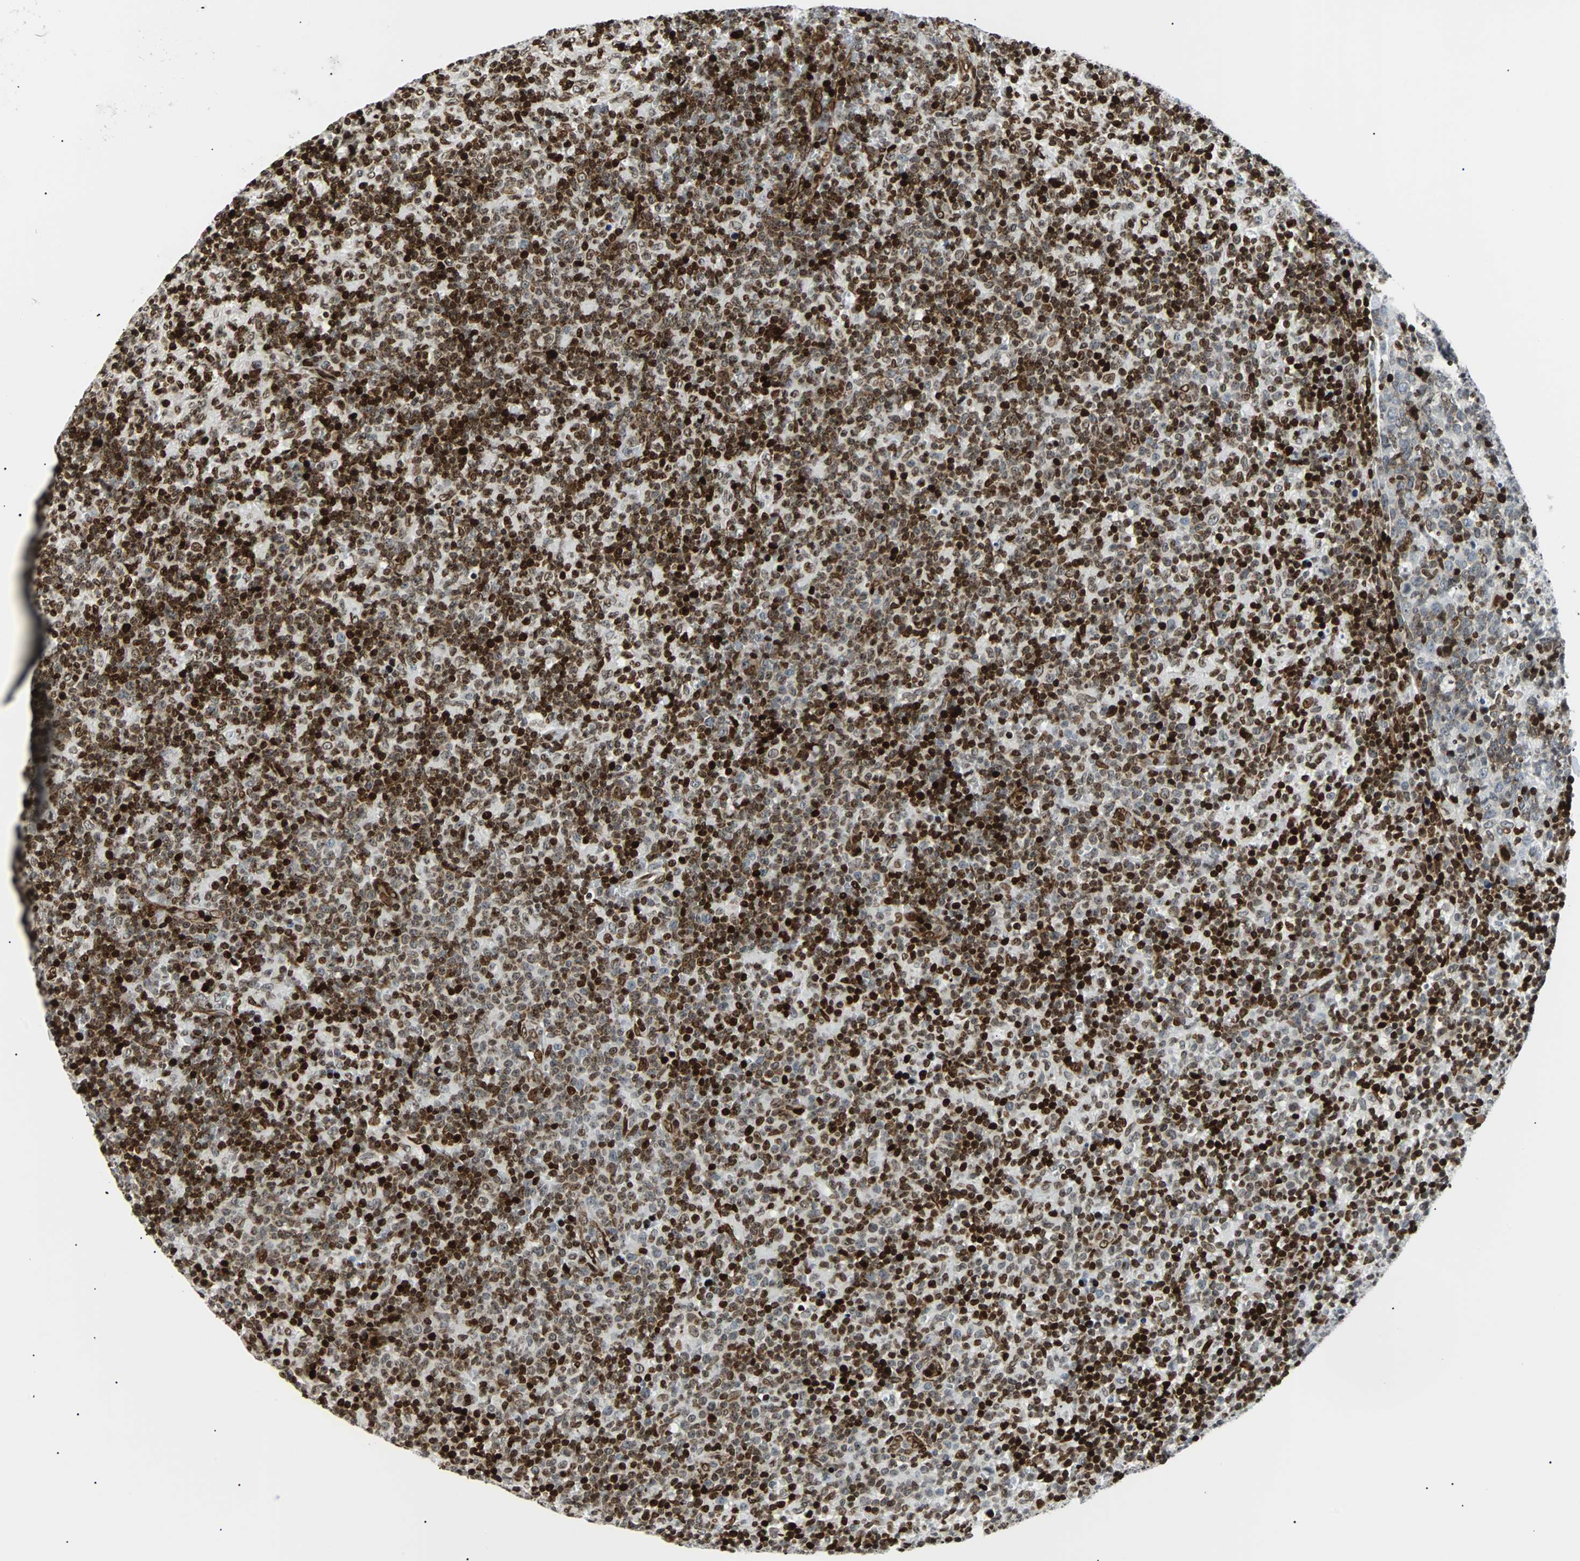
{"staining": {"intensity": "strong", "quantity": "25%-75%", "location": "nuclear"}, "tissue": "lymph node", "cell_type": "Germinal center cells", "image_type": "normal", "snomed": [{"axis": "morphology", "description": "Normal tissue, NOS"}, {"axis": "morphology", "description": "Inflammation, NOS"}, {"axis": "topography", "description": "Lymph node"}], "caption": "This image shows benign lymph node stained with immunohistochemistry to label a protein in brown. The nuclear of germinal center cells show strong positivity for the protein. Nuclei are counter-stained blue.", "gene": "ZNF131", "patient": {"sex": "male", "age": 55}}